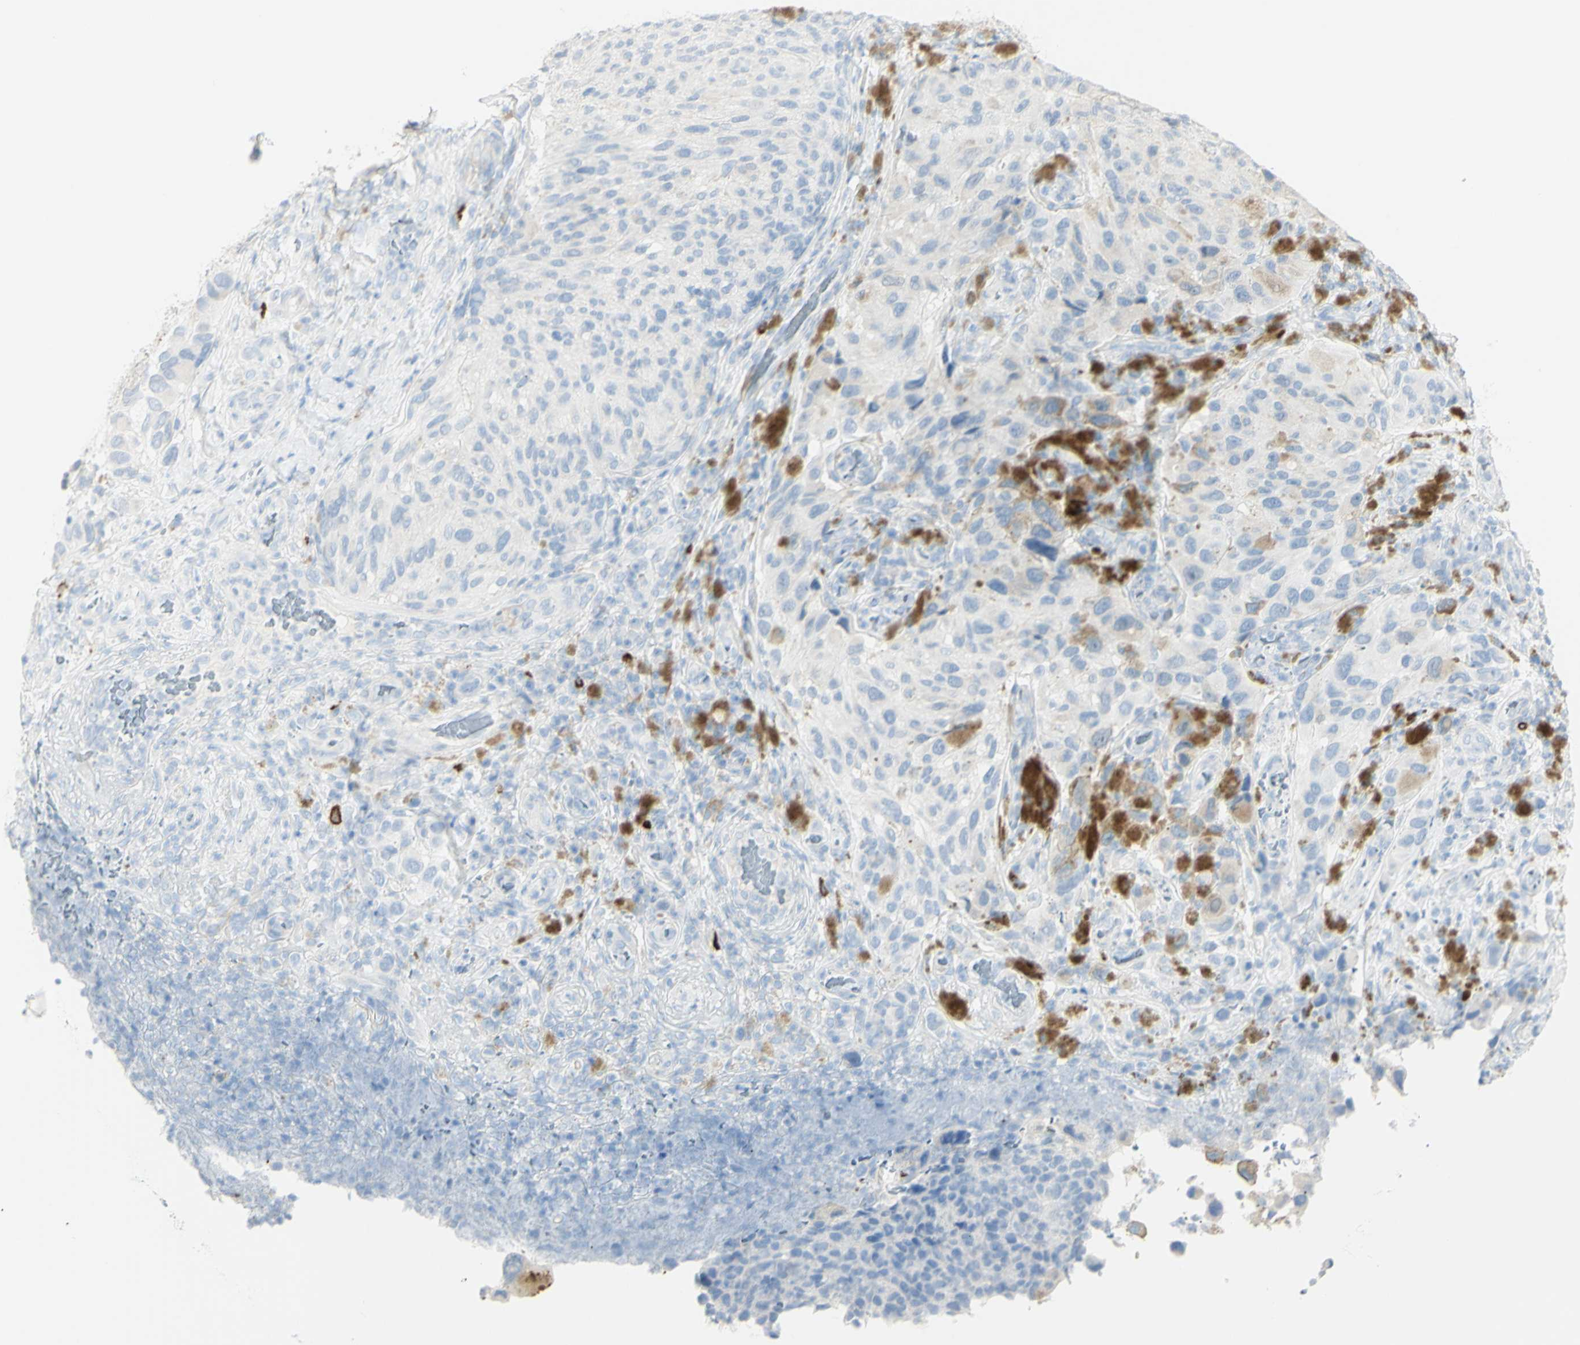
{"staining": {"intensity": "negative", "quantity": "none", "location": "none"}, "tissue": "melanoma", "cell_type": "Tumor cells", "image_type": "cancer", "snomed": [{"axis": "morphology", "description": "Malignant melanoma, NOS"}, {"axis": "topography", "description": "Skin"}], "caption": "Image shows no protein positivity in tumor cells of melanoma tissue.", "gene": "LETM1", "patient": {"sex": "female", "age": 73}}